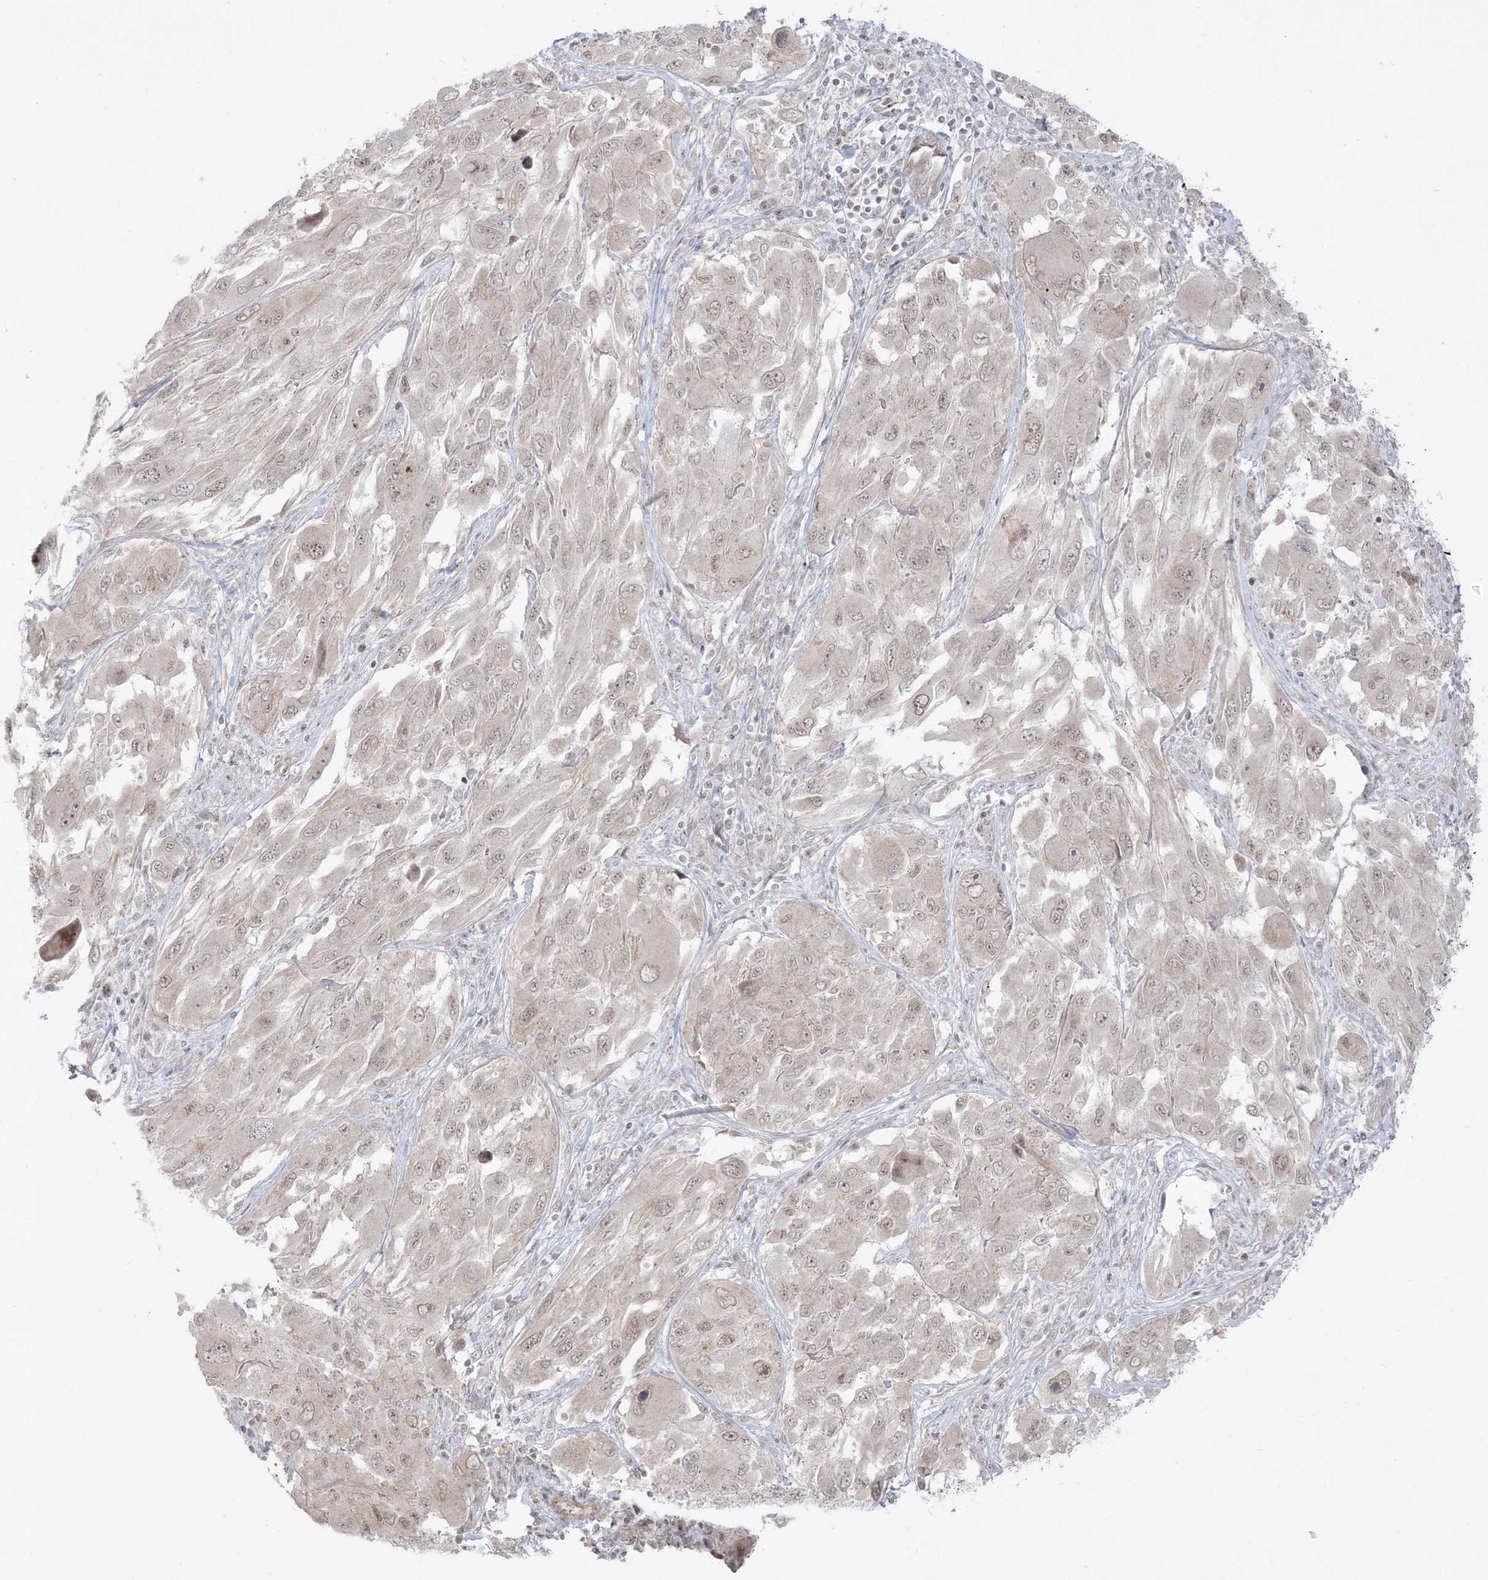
{"staining": {"intensity": "weak", "quantity": ">75%", "location": "nuclear"}, "tissue": "melanoma", "cell_type": "Tumor cells", "image_type": "cancer", "snomed": [{"axis": "morphology", "description": "Malignant melanoma, NOS"}, {"axis": "topography", "description": "Skin"}], "caption": "Immunohistochemistry histopathology image of melanoma stained for a protein (brown), which demonstrates low levels of weak nuclear expression in approximately >75% of tumor cells.", "gene": "PTK6", "patient": {"sex": "female", "age": 91}}